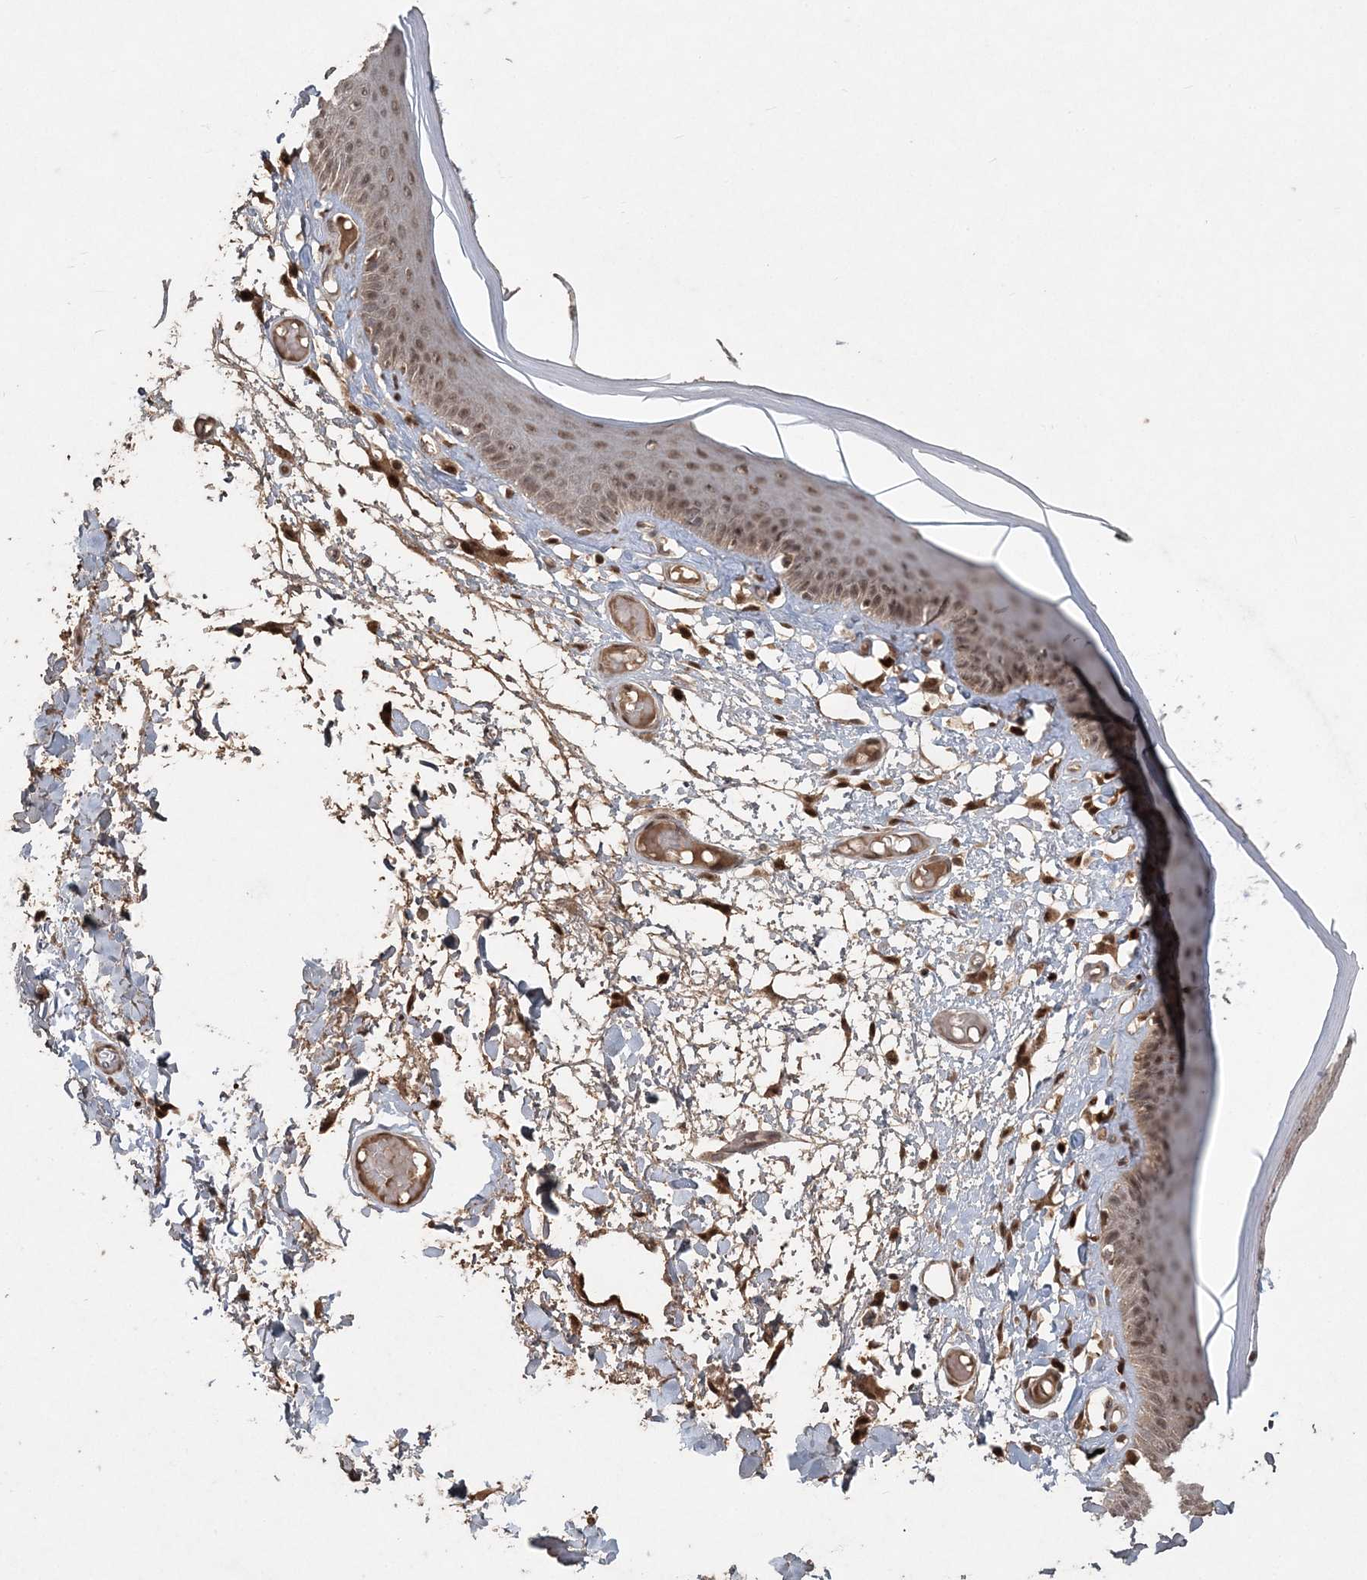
{"staining": {"intensity": "moderate", "quantity": ">75%", "location": "nuclear"}, "tissue": "skin", "cell_type": "Epidermal cells", "image_type": "normal", "snomed": [{"axis": "morphology", "description": "Normal tissue, NOS"}, {"axis": "topography", "description": "Vulva"}], "caption": "This micrograph shows immunohistochemistry (IHC) staining of normal human skin, with medium moderate nuclear staining in about >75% of epidermal cells.", "gene": "SLU7", "patient": {"sex": "female", "age": 73}}